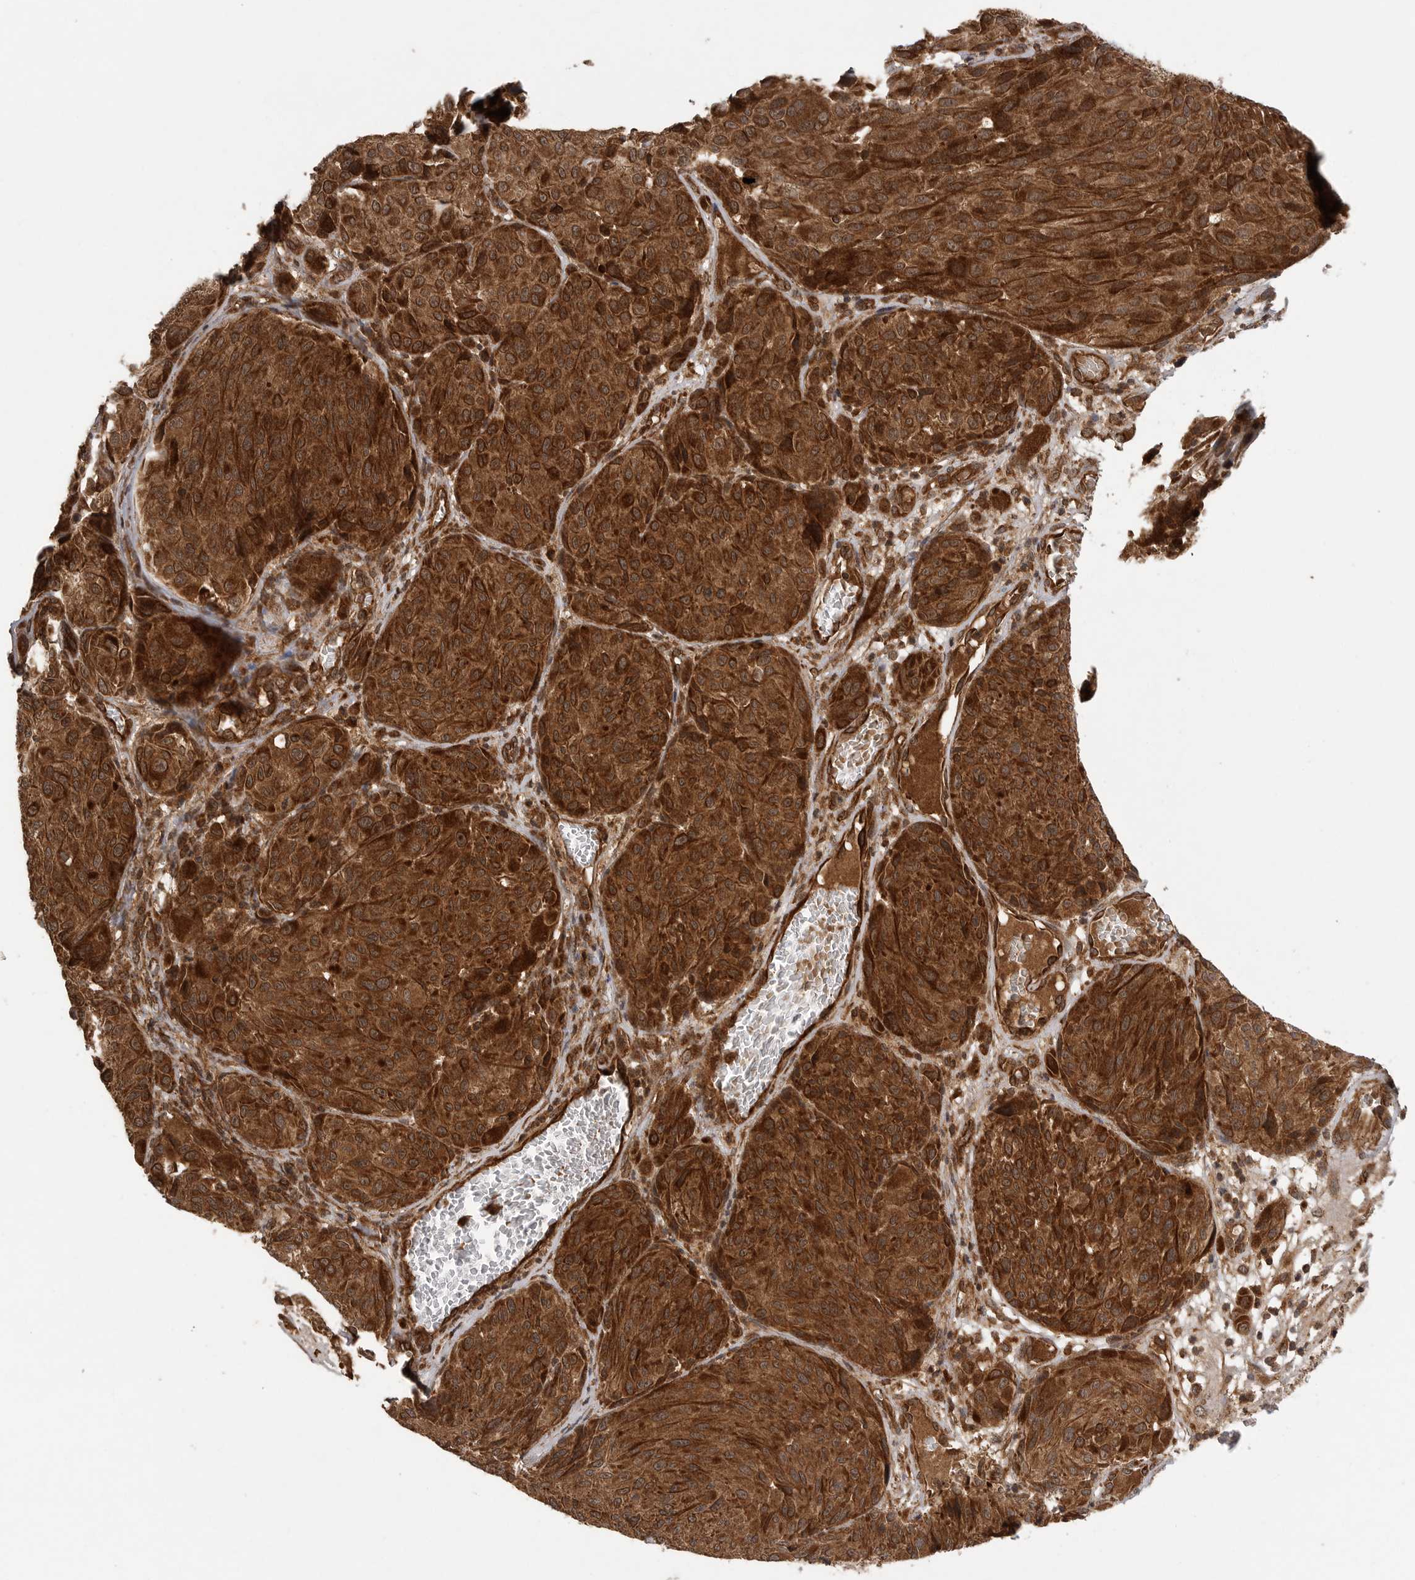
{"staining": {"intensity": "strong", "quantity": ">75%", "location": "cytoplasmic/membranous"}, "tissue": "melanoma", "cell_type": "Tumor cells", "image_type": "cancer", "snomed": [{"axis": "morphology", "description": "Malignant melanoma, NOS"}, {"axis": "topography", "description": "Skin"}], "caption": "Tumor cells display high levels of strong cytoplasmic/membranous staining in approximately >75% of cells in human melanoma.", "gene": "PRDX4", "patient": {"sex": "male", "age": 83}}